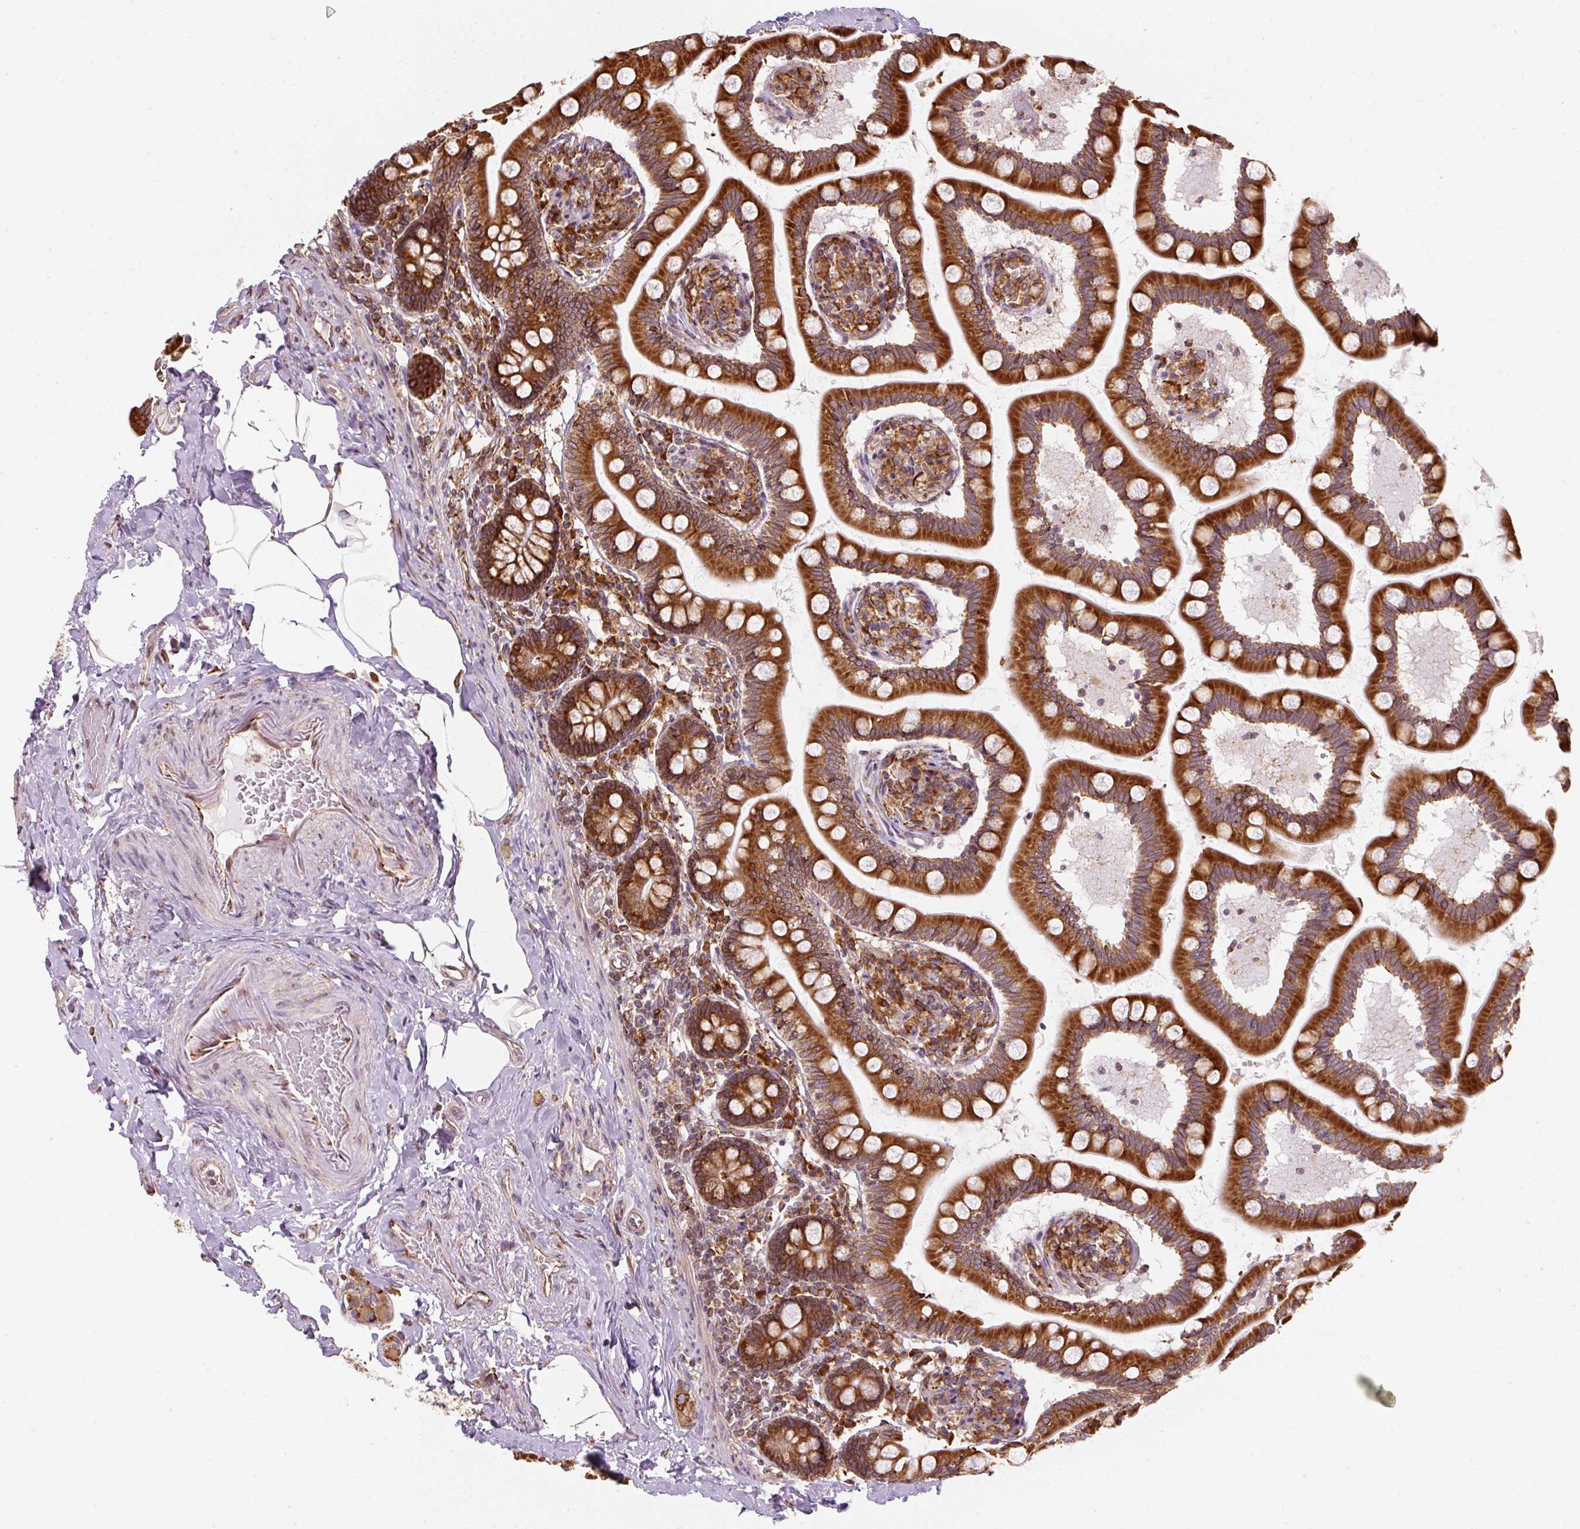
{"staining": {"intensity": "strong", "quantity": ">75%", "location": "cytoplasmic/membranous"}, "tissue": "small intestine", "cell_type": "Glandular cells", "image_type": "normal", "snomed": [{"axis": "morphology", "description": "Normal tissue, NOS"}, {"axis": "topography", "description": "Small intestine"}], "caption": "Small intestine stained with immunohistochemistry demonstrates strong cytoplasmic/membranous staining in about >75% of glandular cells. The protein is shown in brown color, while the nuclei are stained blue.", "gene": "PRKCSH", "patient": {"sex": "female", "age": 64}}